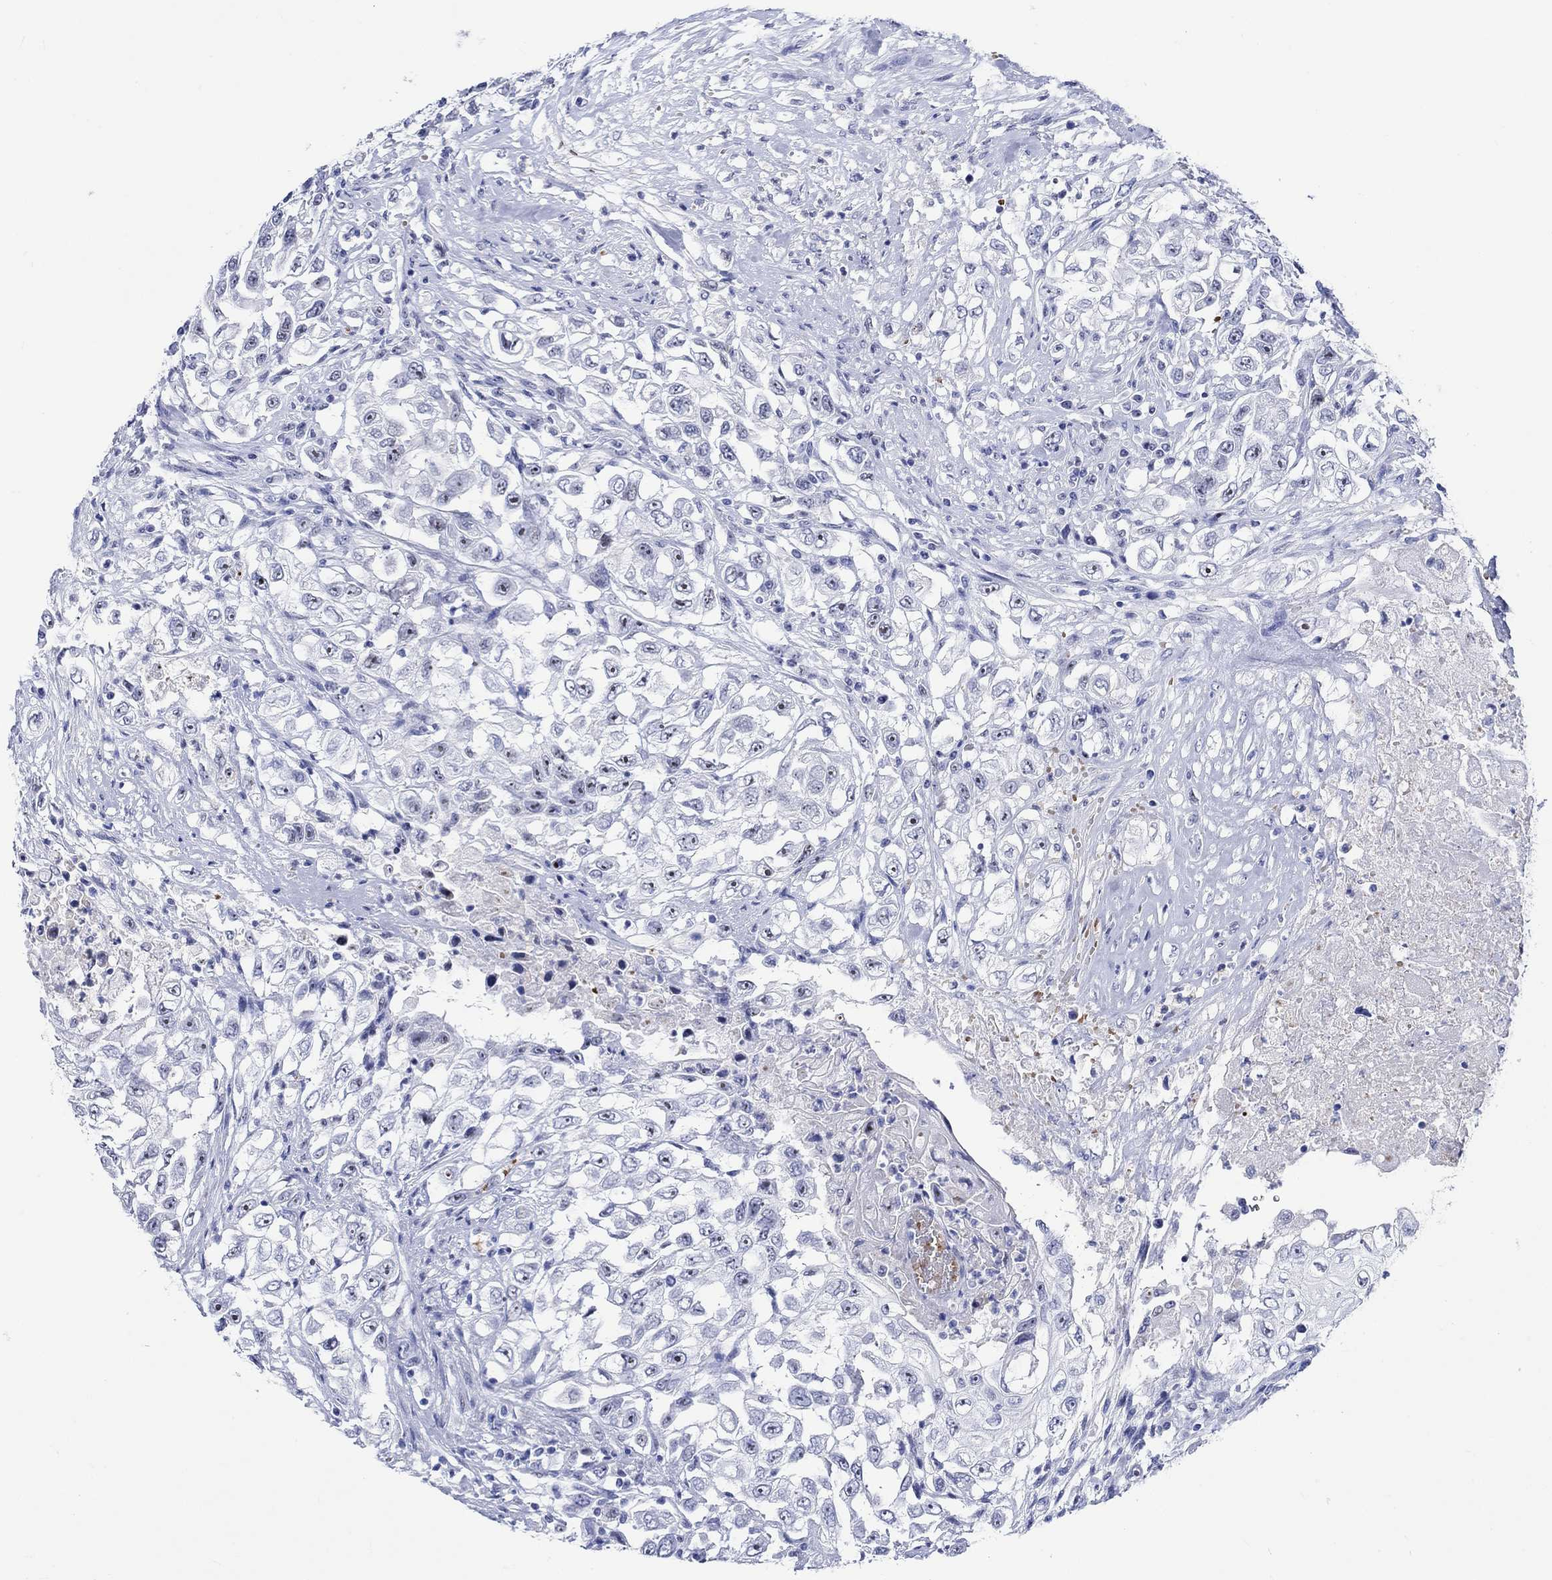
{"staining": {"intensity": "strong", "quantity": "<25%", "location": "nuclear"}, "tissue": "urothelial cancer", "cell_type": "Tumor cells", "image_type": "cancer", "snomed": [{"axis": "morphology", "description": "Urothelial carcinoma, High grade"}, {"axis": "topography", "description": "Urinary bladder"}], "caption": "A brown stain labels strong nuclear expression of a protein in urothelial carcinoma (high-grade) tumor cells.", "gene": "ZNF446", "patient": {"sex": "female", "age": 56}}